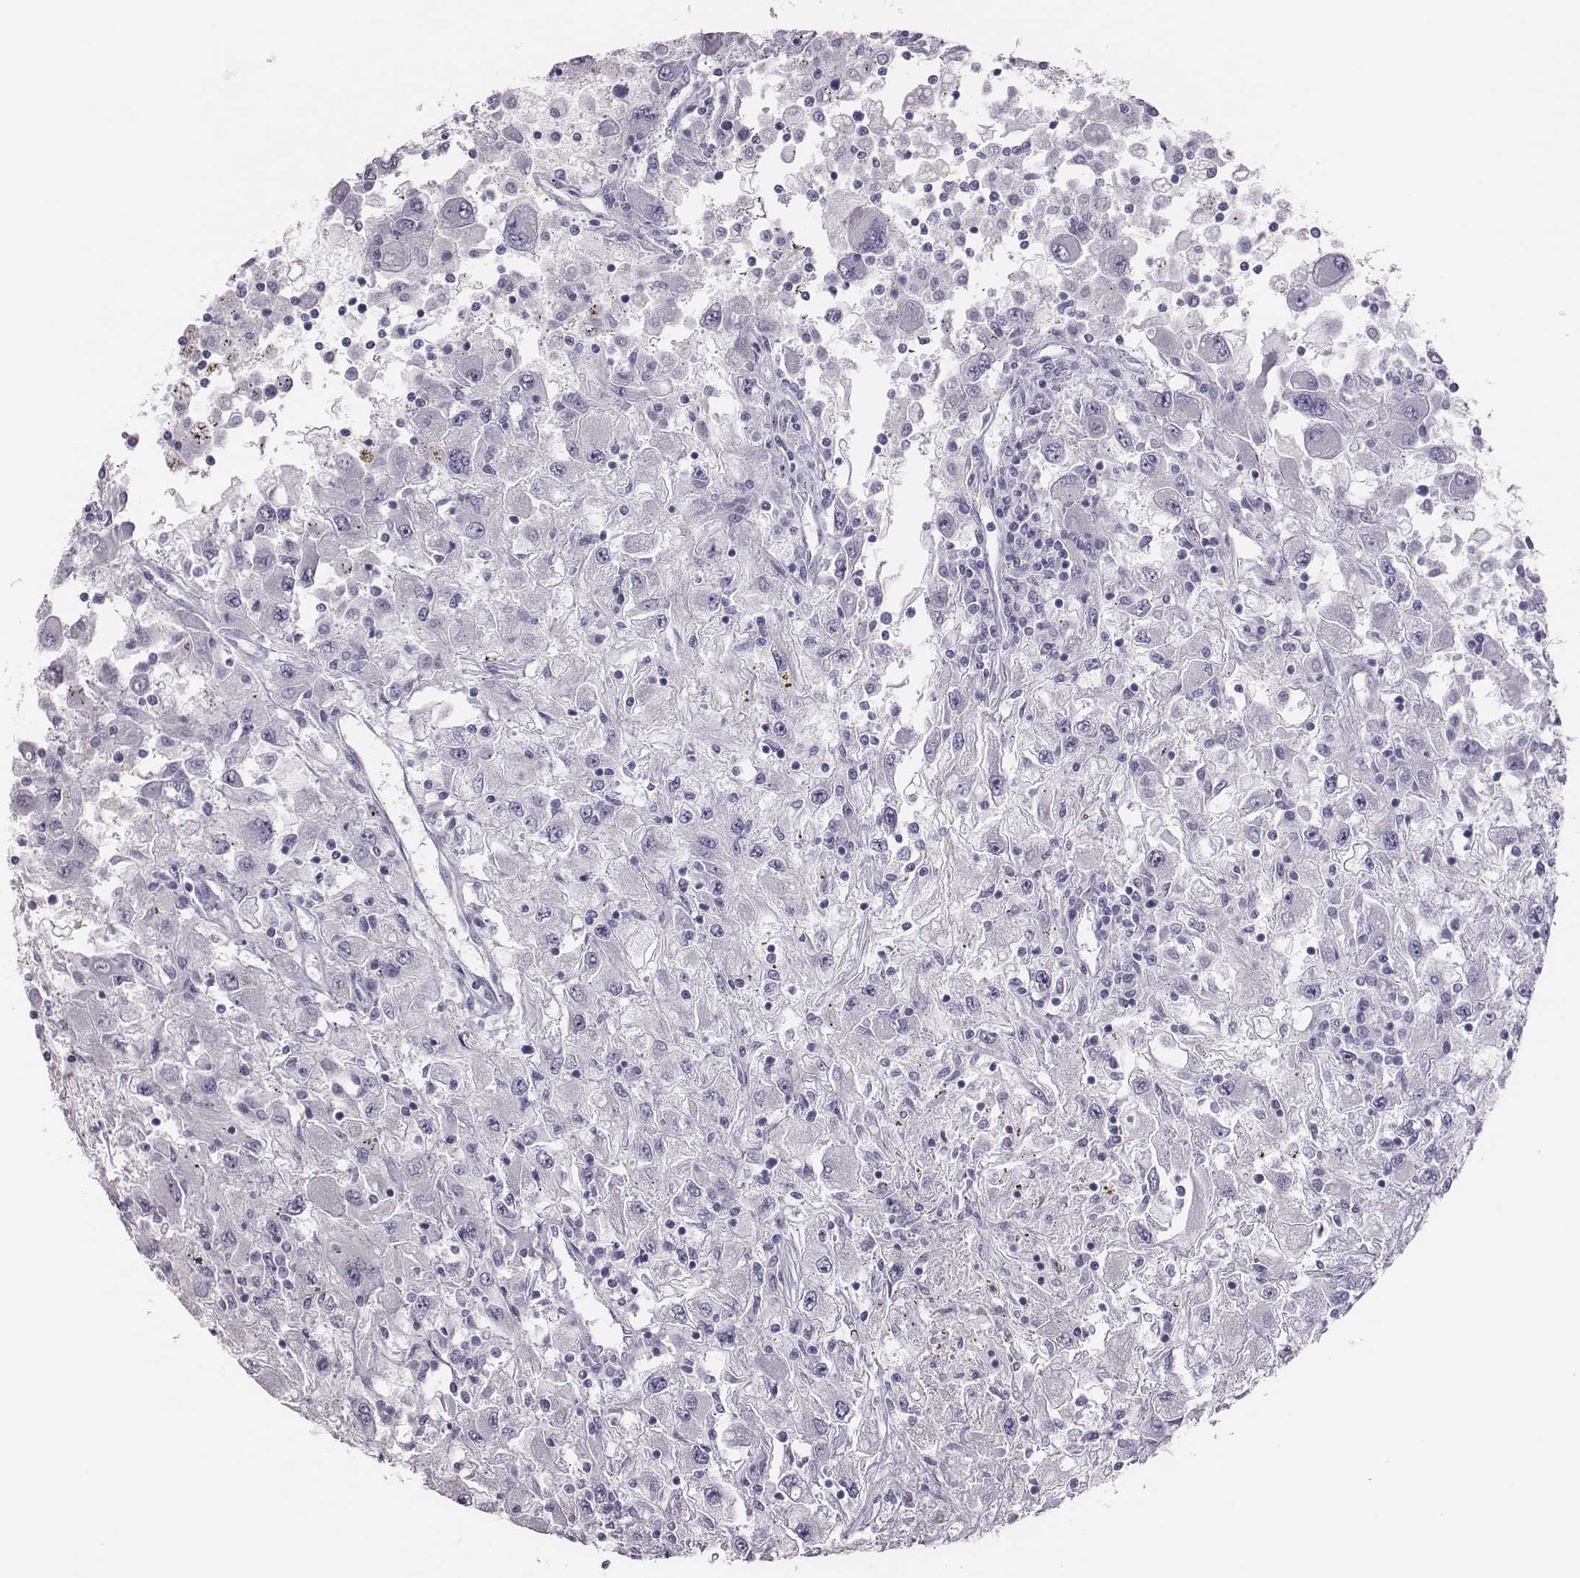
{"staining": {"intensity": "negative", "quantity": "none", "location": "none"}, "tissue": "renal cancer", "cell_type": "Tumor cells", "image_type": "cancer", "snomed": [{"axis": "morphology", "description": "Adenocarcinoma, NOS"}, {"axis": "topography", "description": "Kidney"}], "caption": "High power microscopy micrograph of an immunohistochemistry image of renal adenocarcinoma, revealing no significant staining in tumor cells. (Brightfield microscopy of DAB IHC at high magnification).", "gene": "SCML2", "patient": {"sex": "female", "age": 67}}